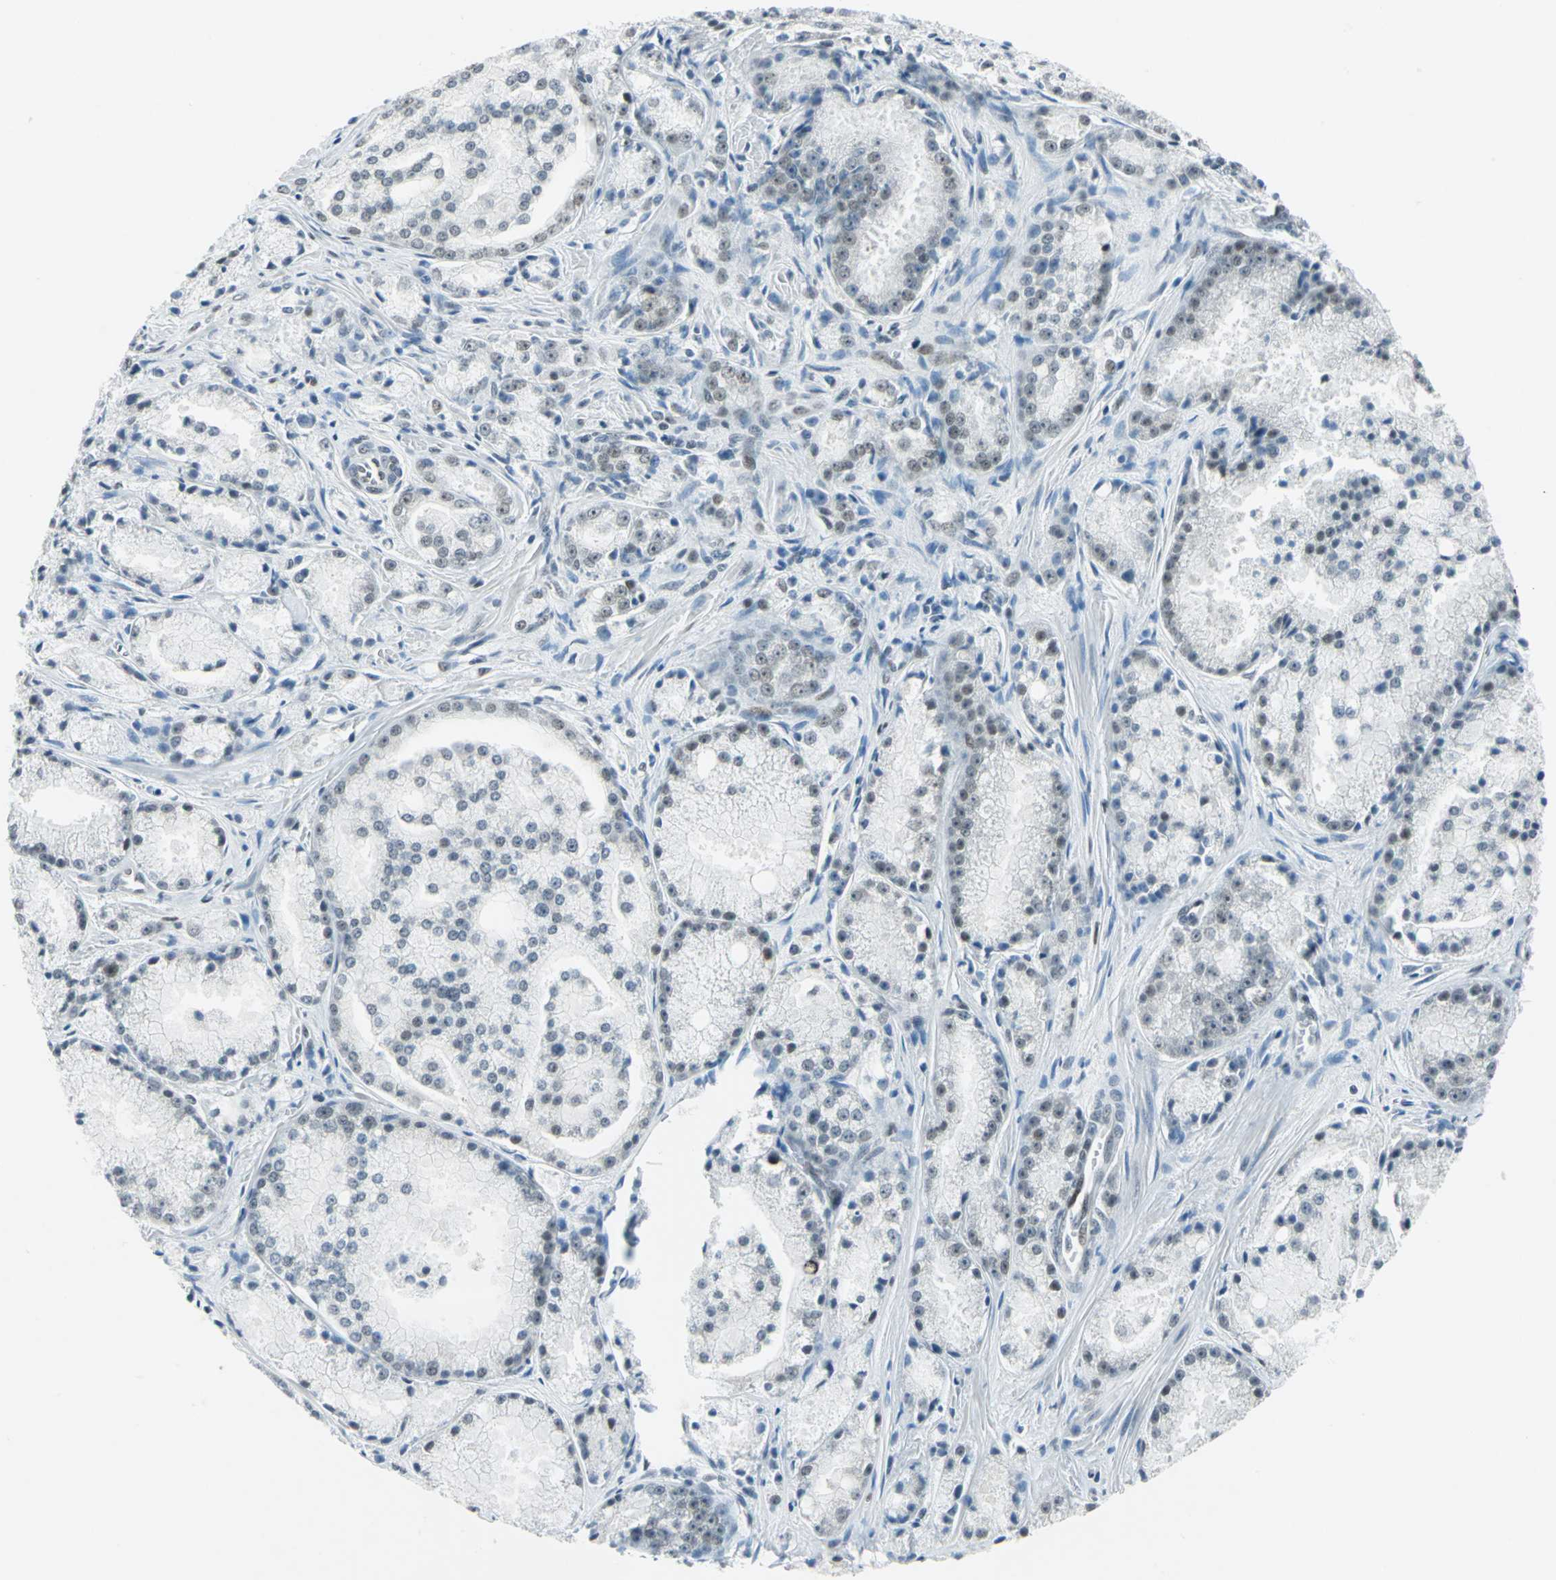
{"staining": {"intensity": "negative", "quantity": "none", "location": "none"}, "tissue": "prostate cancer", "cell_type": "Tumor cells", "image_type": "cancer", "snomed": [{"axis": "morphology", "description": "Adenocarcinoma, Low grade"}, {"axis": "topography", "description": "Prostate"}], "caption": "An IHC image of prostate cancer is shown. There is no staining in tumor cells of prostate cancer.", "gene": "MTMR10", "patient": {"sex": "male", "age": 64}}